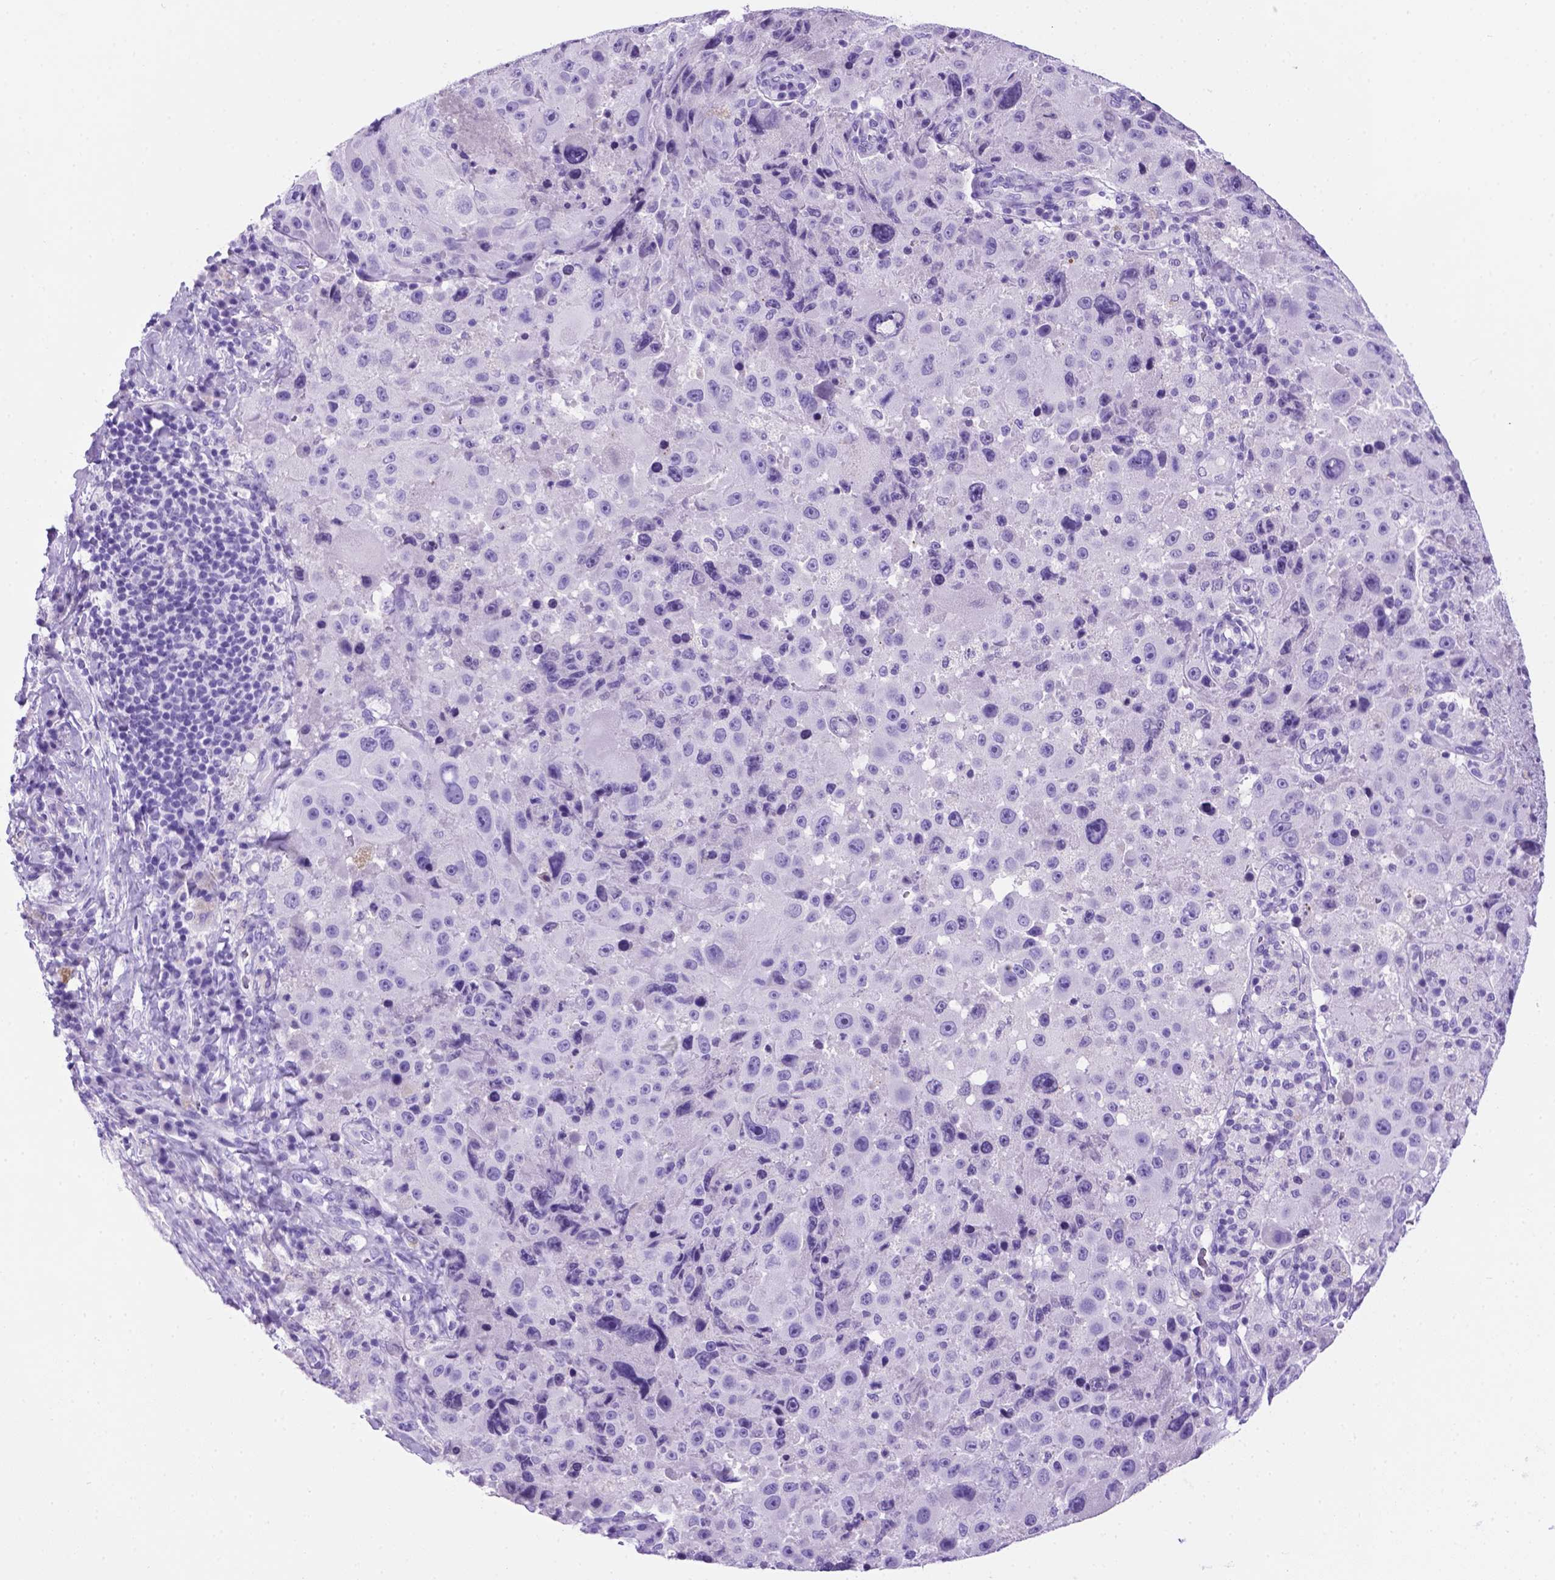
{"staining": {"intensity": "negative", "quantity": "none", "location": "none"}, "tissue": "melanoma", "cell_type": "Tumor cells", "image_type": "cancer", "snomed": [{"axis": "morphology", "description": "Malignant melanoma, Metastatic site"}, {"axis": "topography", "description": "Lymph node"}], "caption": "Immunohistochemistry (IHC) of malignant melanoma (metastatic site) exhibits no expression in tumor cells.", "gene": "C17orf107", "patient": {"sex": "male", "age": 62}}